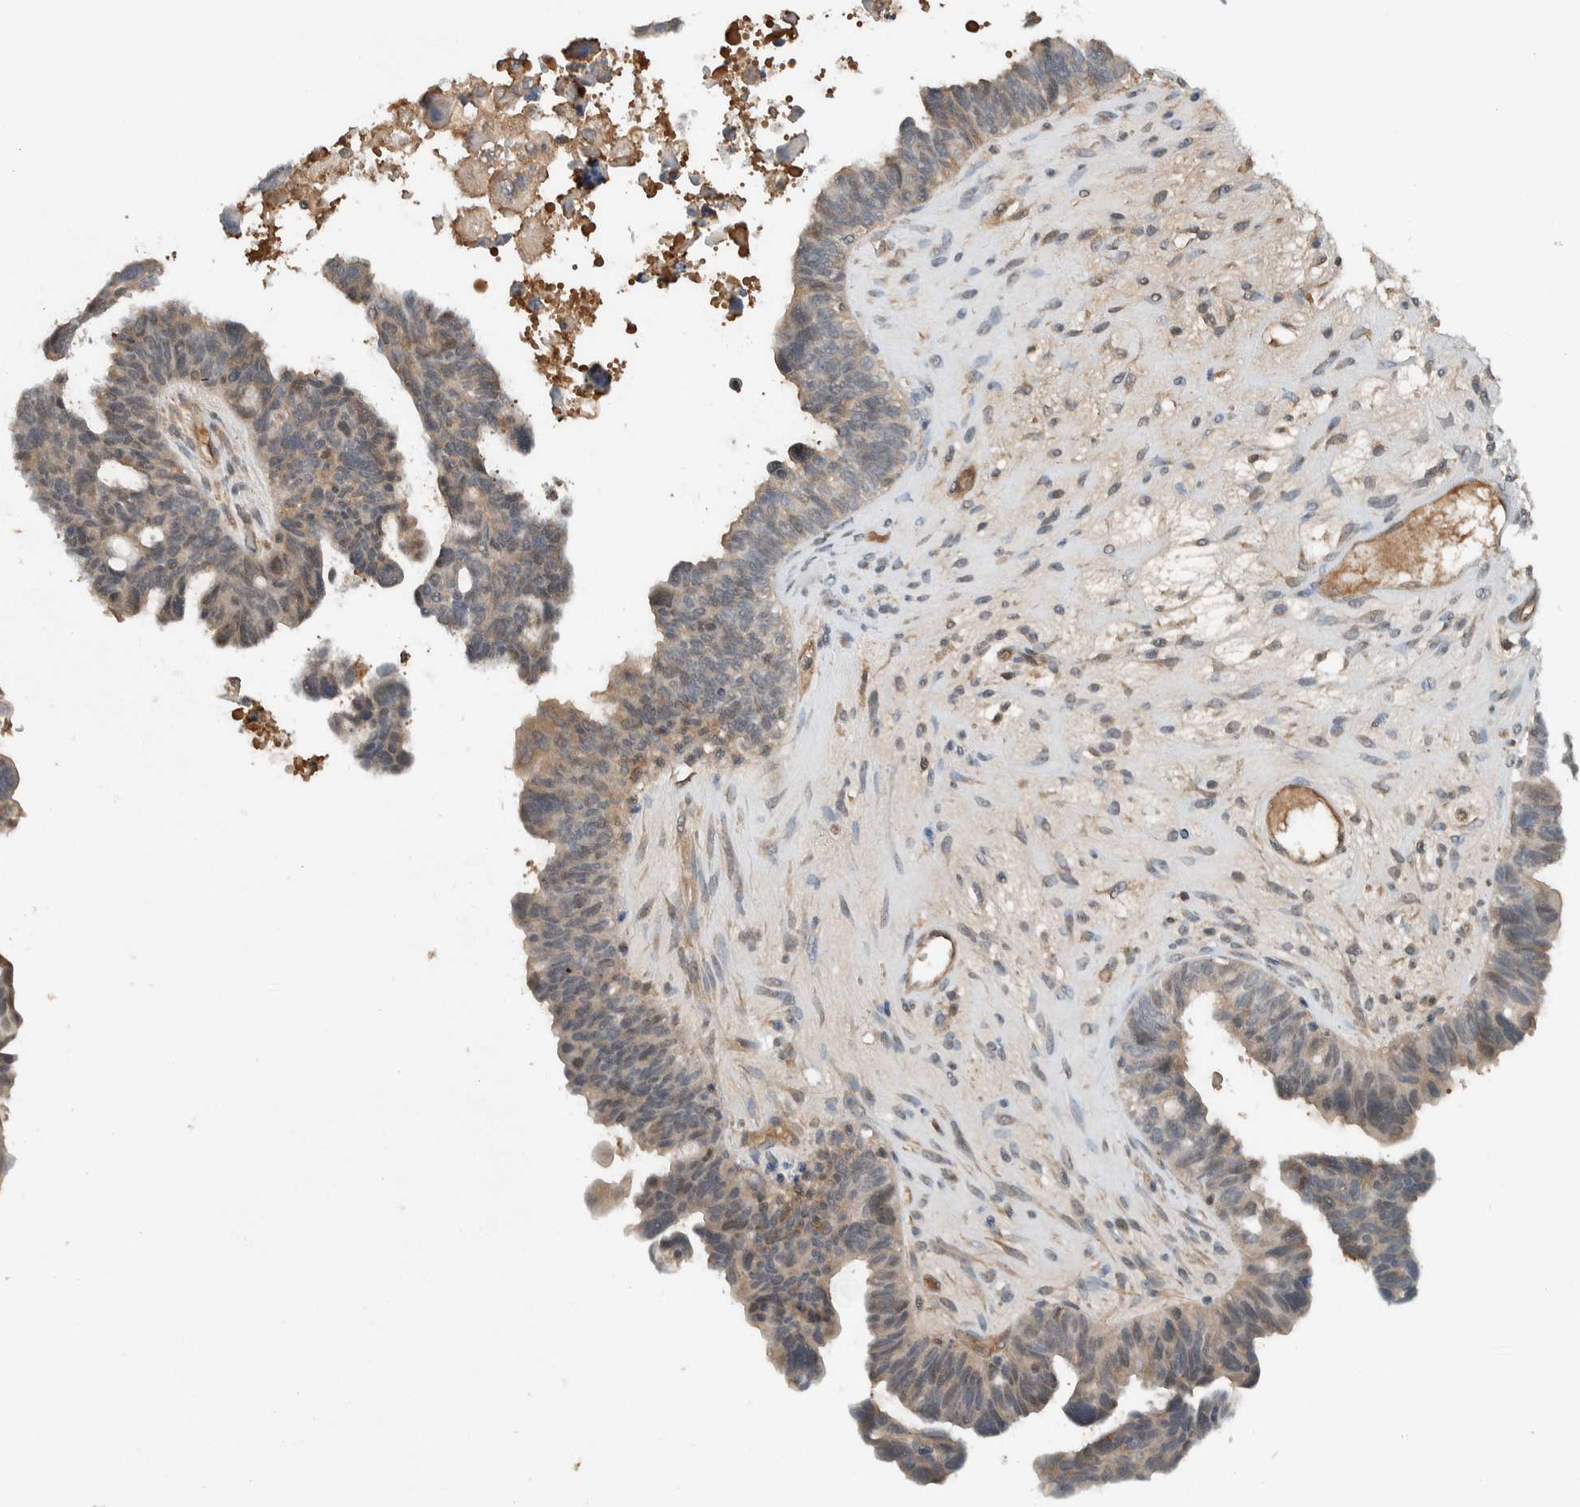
{"staining": {"intensity": "weak", "quantity": "<25%", "location": "cytoplasmic/membranous"}, "tissue": "ovarian cancer", "cell_type": "Tumor cells", "image_type": "cancer", "snomed": [{"axis": "morphology", "description": "Cystadenocarcinoma, serous, NOS"}, {"axis": "topography", "description": "Ovary"}], "caption": "Tumor cells show no significant staining in ovarian cancer.", "gene": "ARMC7", "patient": {"sex": "female", "age": 79}}